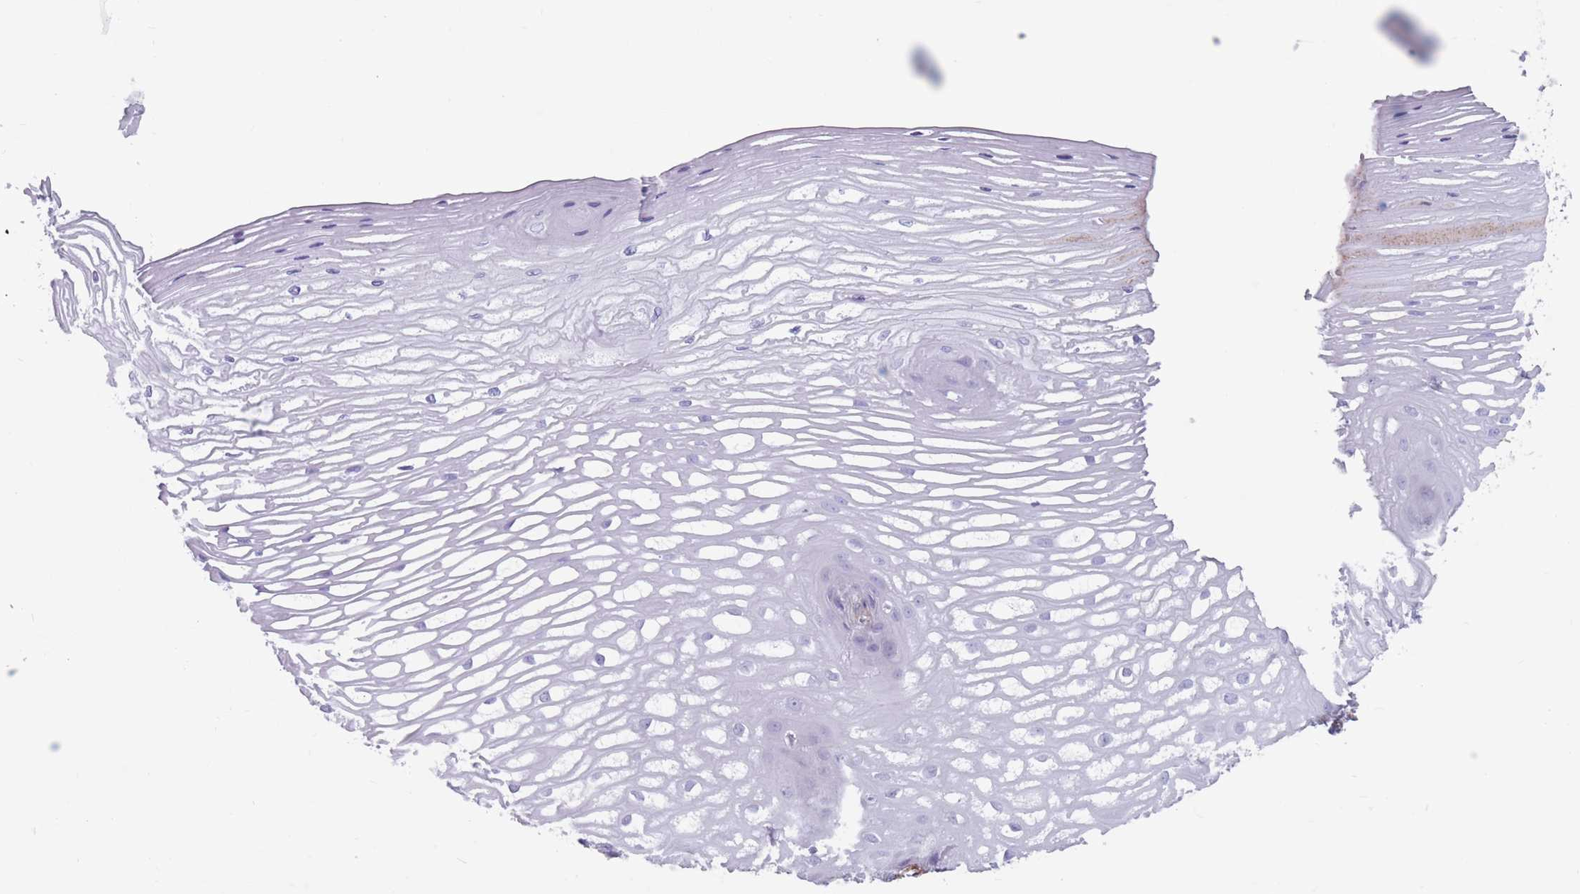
{"staining": {"intensity": "negative", "quantity": "none", "location": "none"}, "tissue": "esophagus", "cell_type": "Squamous epithelial cells", "image_type": "normal", "snomed": [{"axis": "morphology", "description": "Normal tissue, NOS"}, {"axis": "topography", "description": "Esophagus"}], "caption": "Squamous epithelial cells show no significant staining in unremarkable esophagus. The staining is performed using DAB (3,3'-diaminobenzidine) brown chromogen with nuclei counter-stained in using hematoxylin.", "gene": "DPYD", "patient": {"sex": "male", "age": 69}}